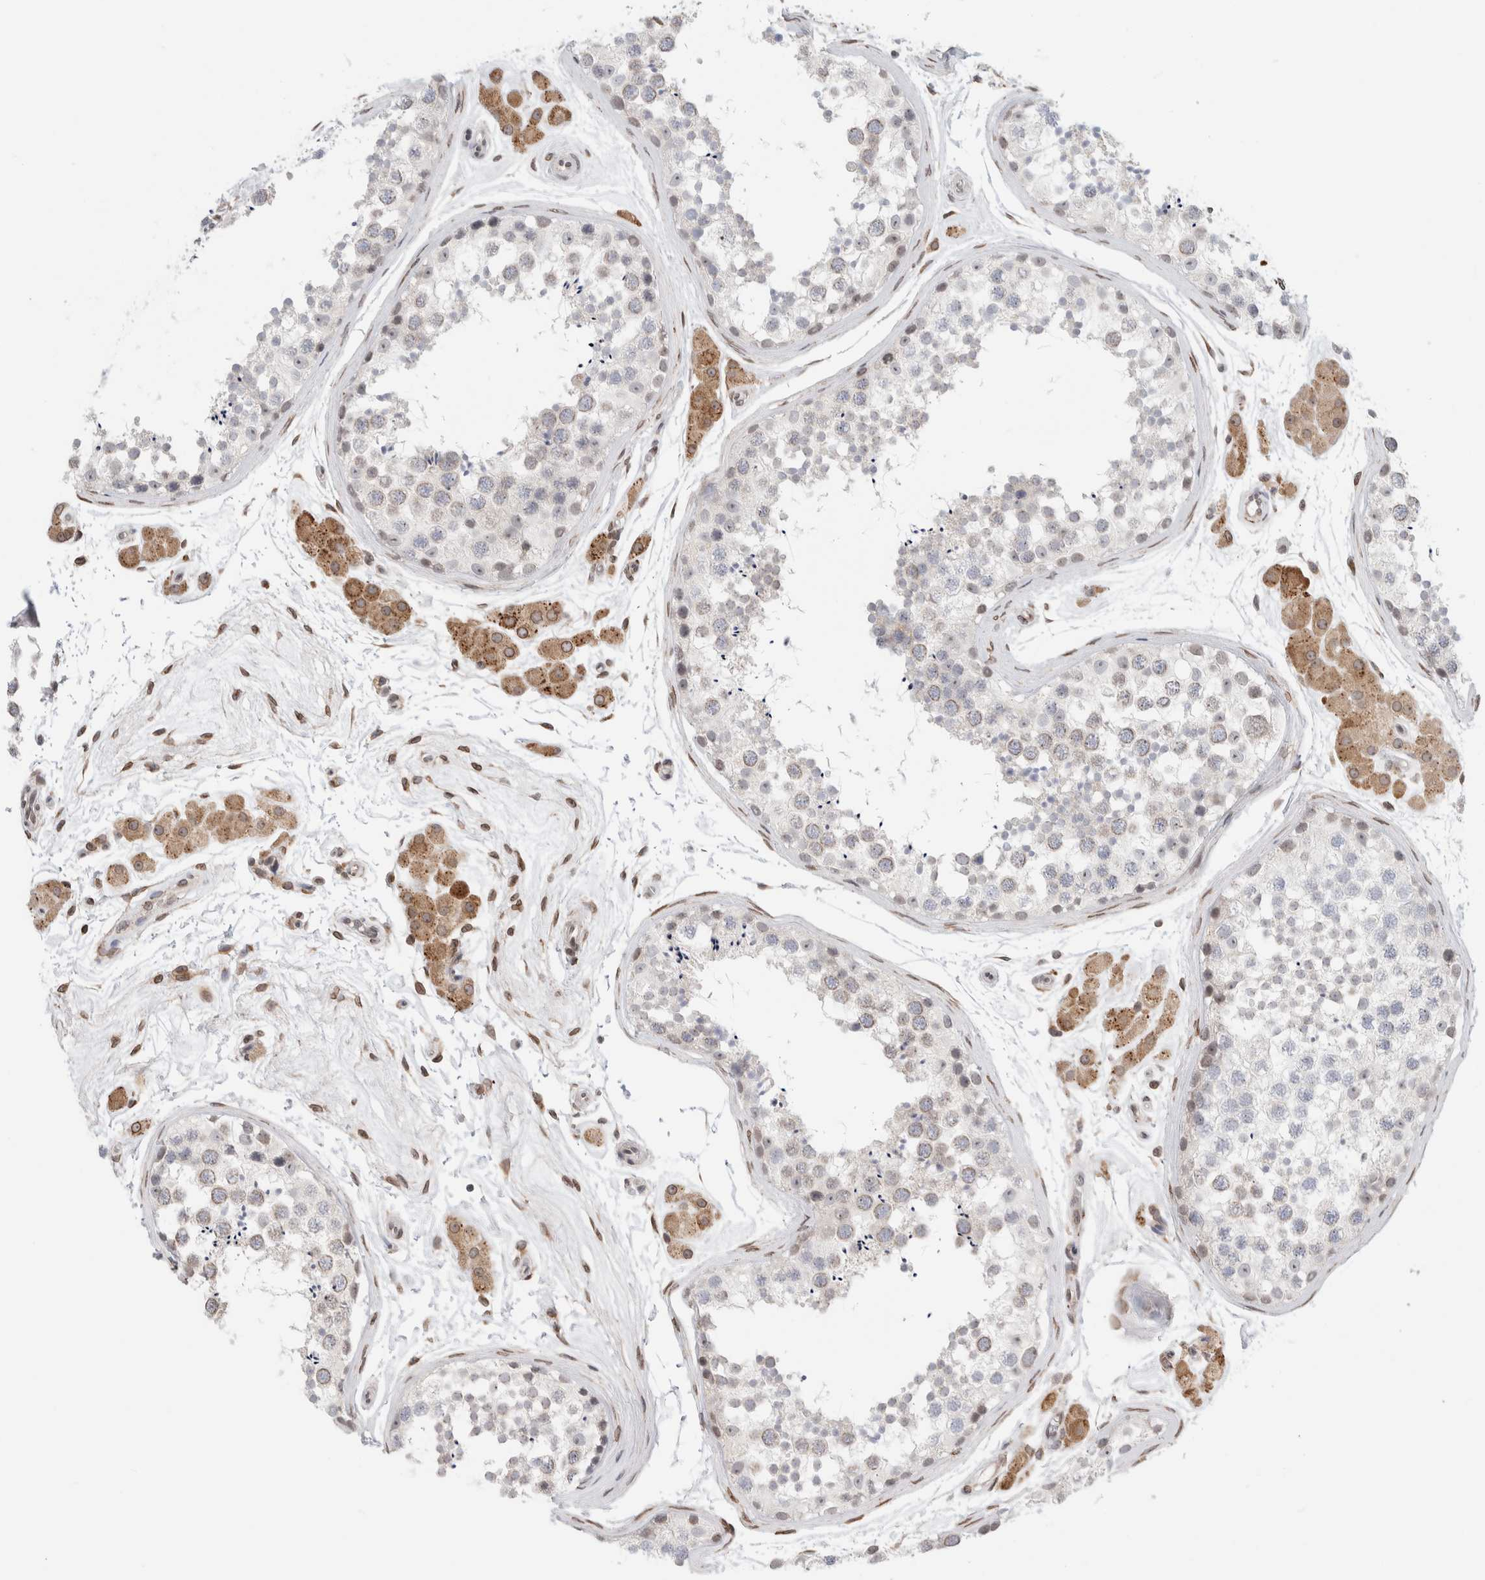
{"staining": {"intensity": "weak", "quantity": "<25%", "location": "cytoplasmic/membranous,nuclear"}, "tissue": "testis", "cell_type": "Cells in seminiferous ducts", "image_type": "normal", "snomed": [{"axis": "morphology", "description": "Normal tissue, NOS"}, {"axis": "topography", "description": "Testis"}], "caption": "Cells in seminiferous ducts are negative for protein expression in normal human testis. (IHC, brightfield microscopy, high magnification).", "gene": "RBMX2", "patient": {"sex": "male", "age": 56}}